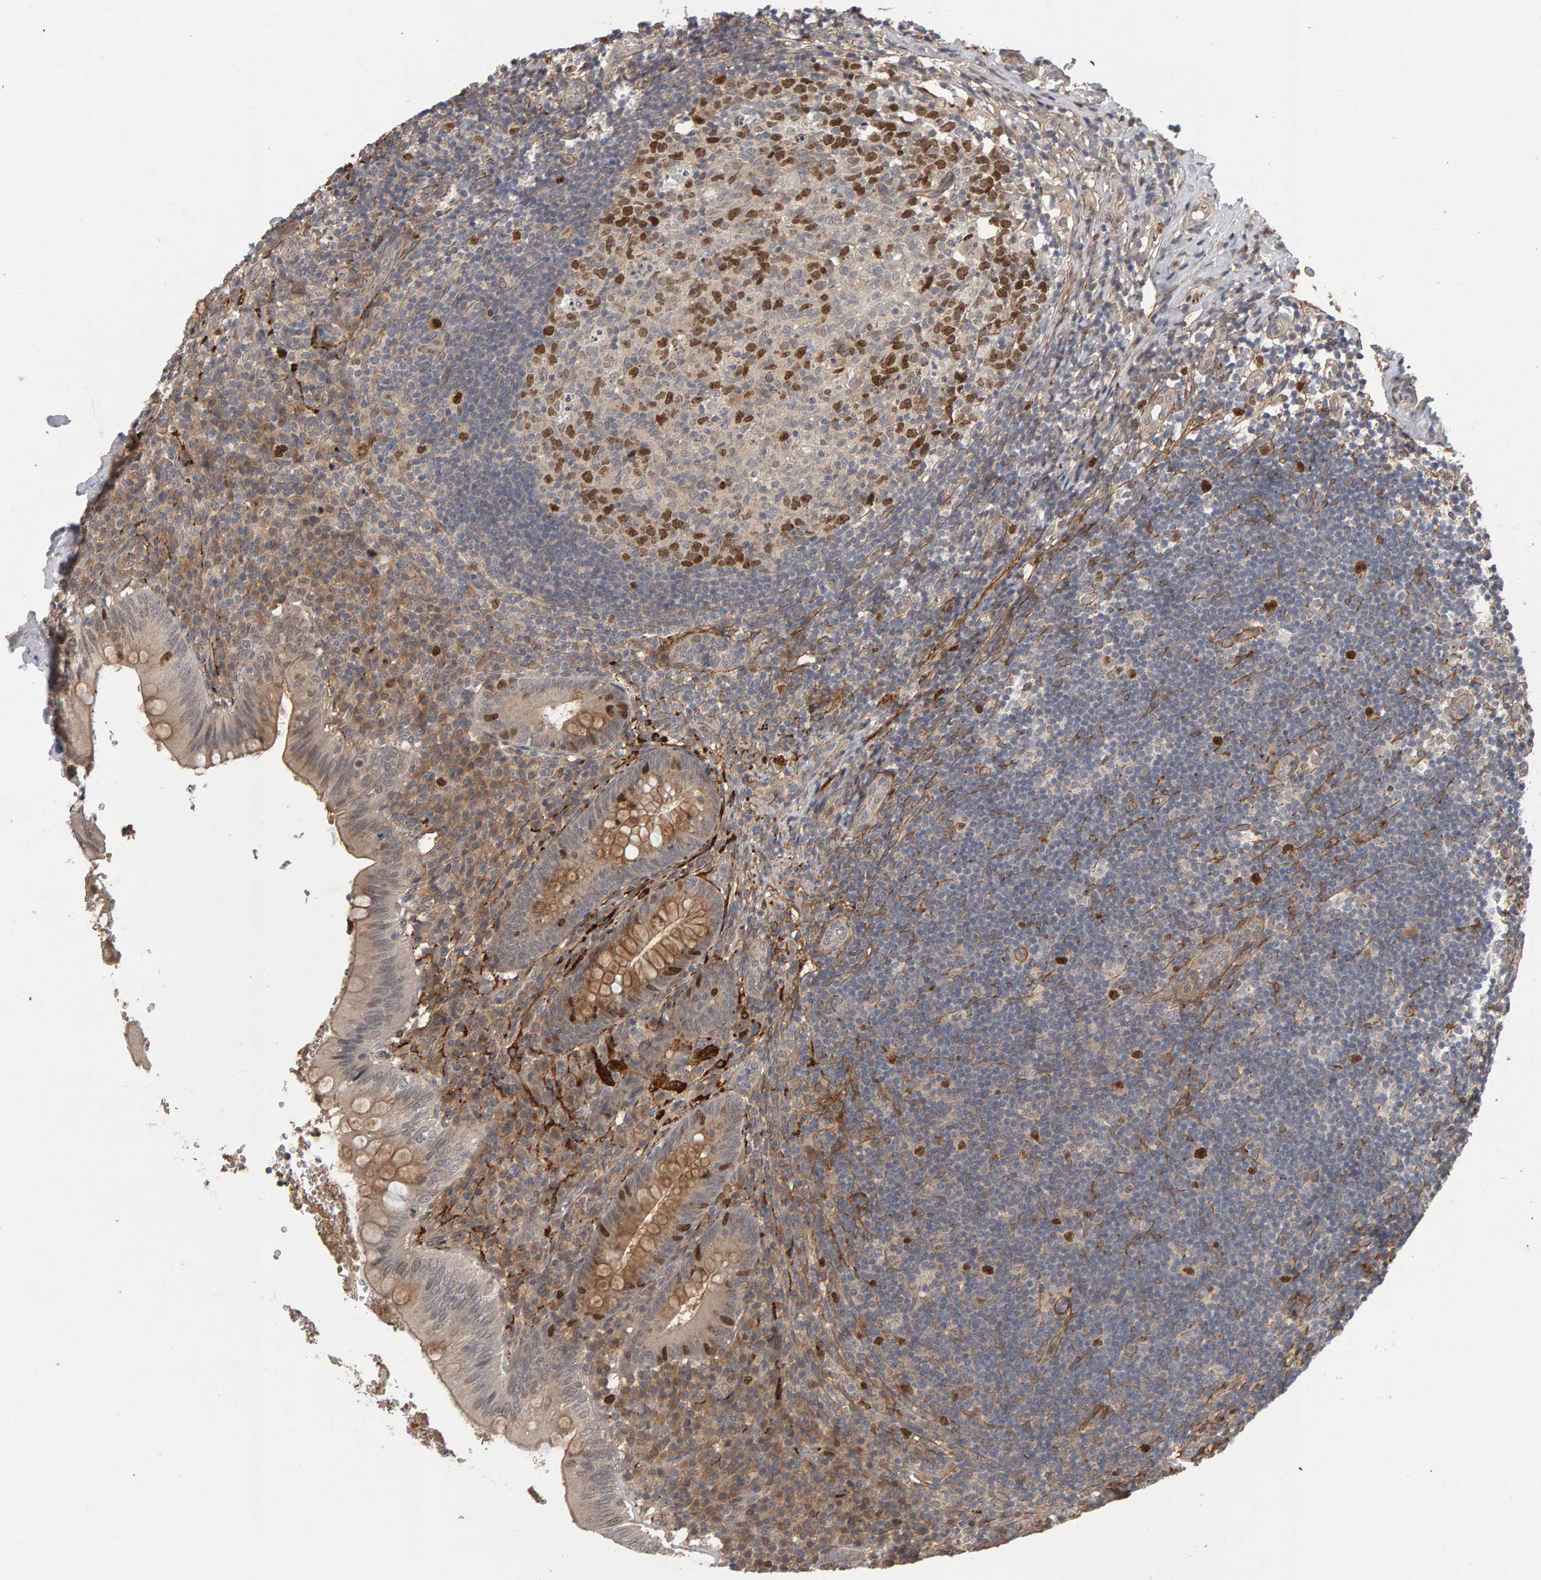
{"staining": {"intensity": "moderate", "quantity": "25%-75%", "location": "cytoplasmic/membranous,nuclear"}, "tissue": "appendix", "cell_type": "Glandular cells", "image_type": "normal", "snomed": [{"axis": "morphology", "description": "Normal tissue, NOS"}, {"axis": "topography", "description": "Appendix"}], "caption": "Appendix stained with IHC exhibits moderate cytoplasmic/membranous,nuclear staining in about 25%-75% of glandular cells. Using DAB (brown) and hematoxylin (blue) stains, captured at high magnification using brightfield microscopy.", "gene": "CDCA5", "patient": {"sex": "male", "age": 8}}